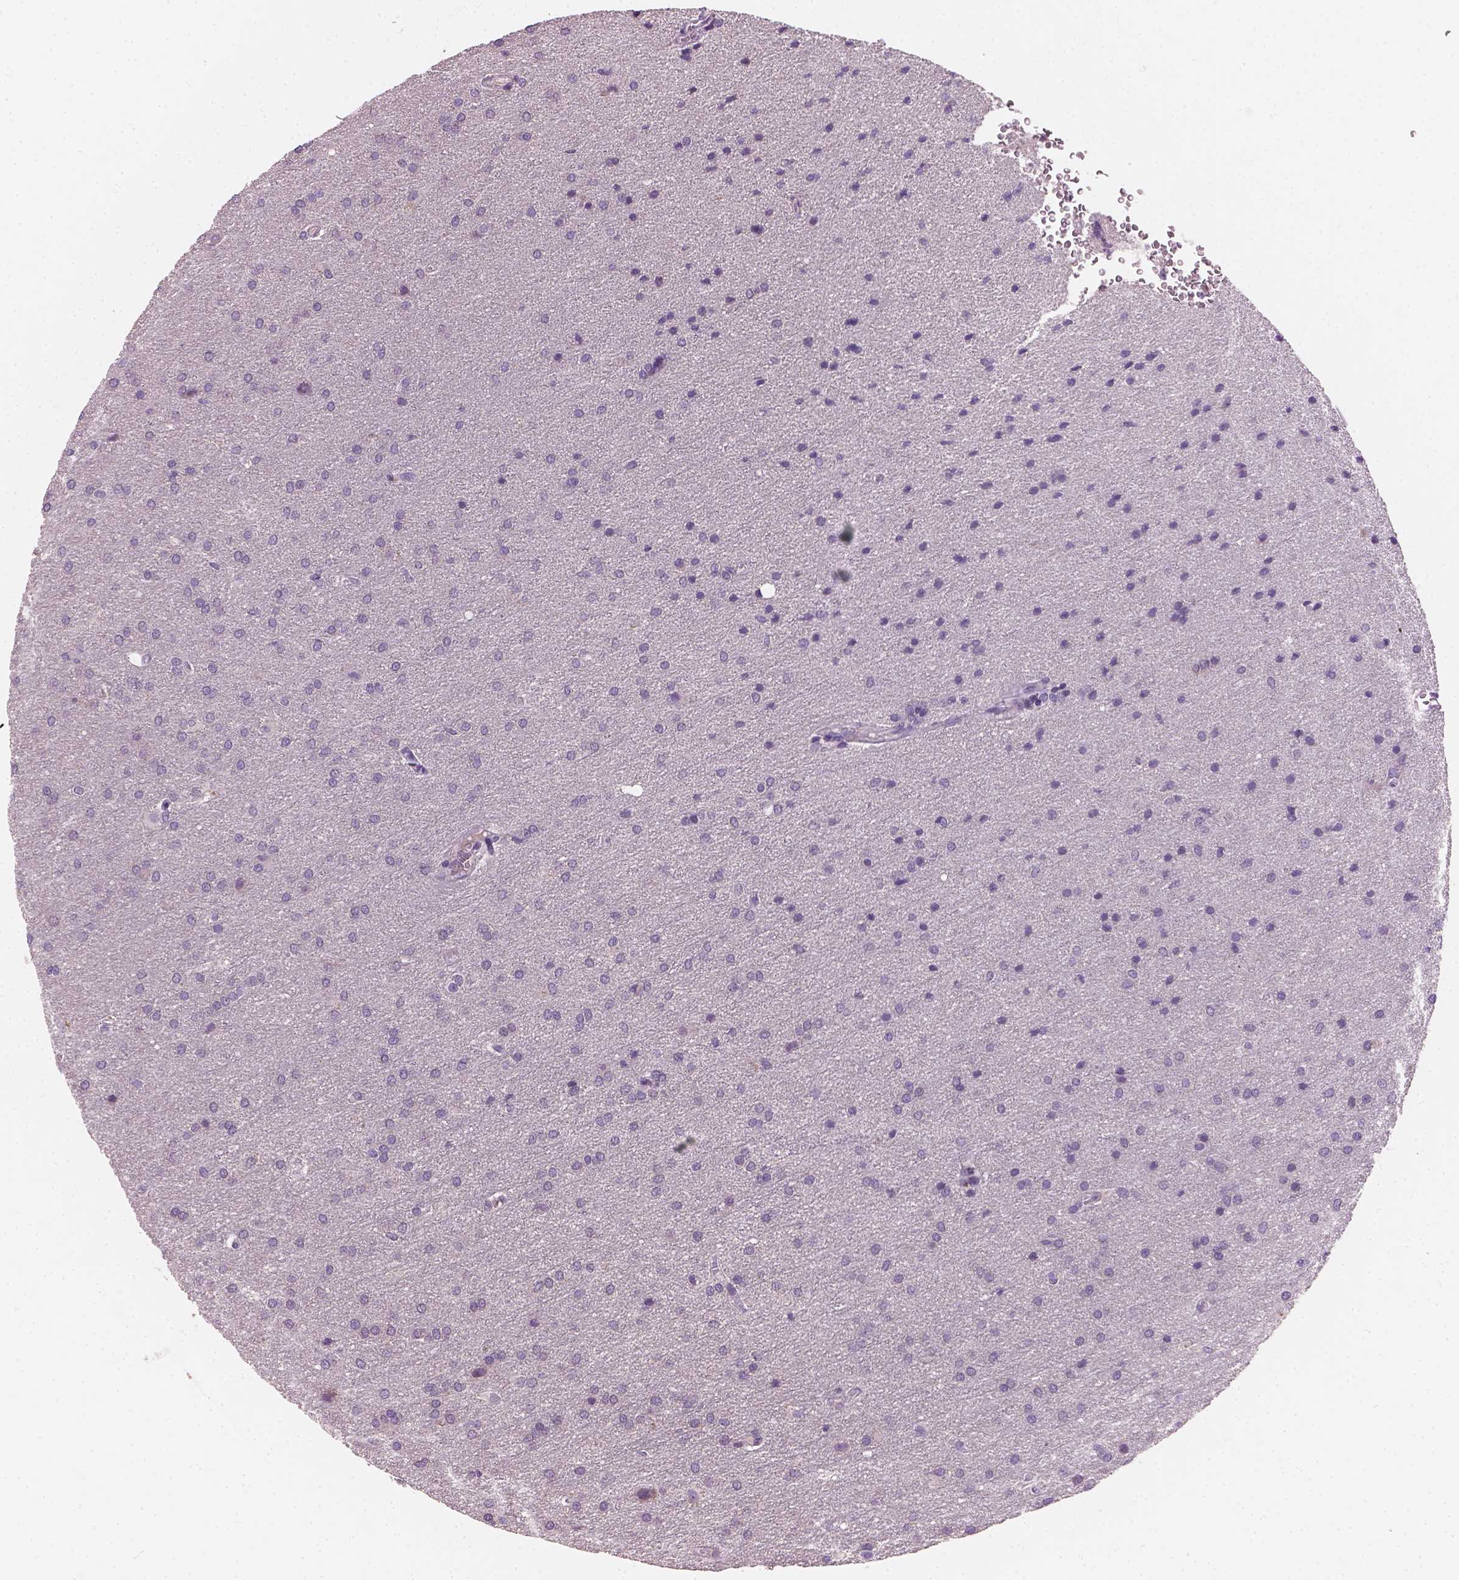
{"staining": {"intensity": "negative", "quantity": "none", "location": "none"}, "tissue": "glioma", "cell_type": "Tumor cells", "image_type": "cancer", "snomed": [{"axis": "morphology", "description": "Glioma, malignant, Low grade"}, {"axis": "topography", "description": "Brain"}], "caption": "Immunohistochemical staining of human low-grade glioma (malignant) demonstrates no significant expression in tumor cells.", "gene": "KRT17", "patient": {"sex": "female", "age": 32}}